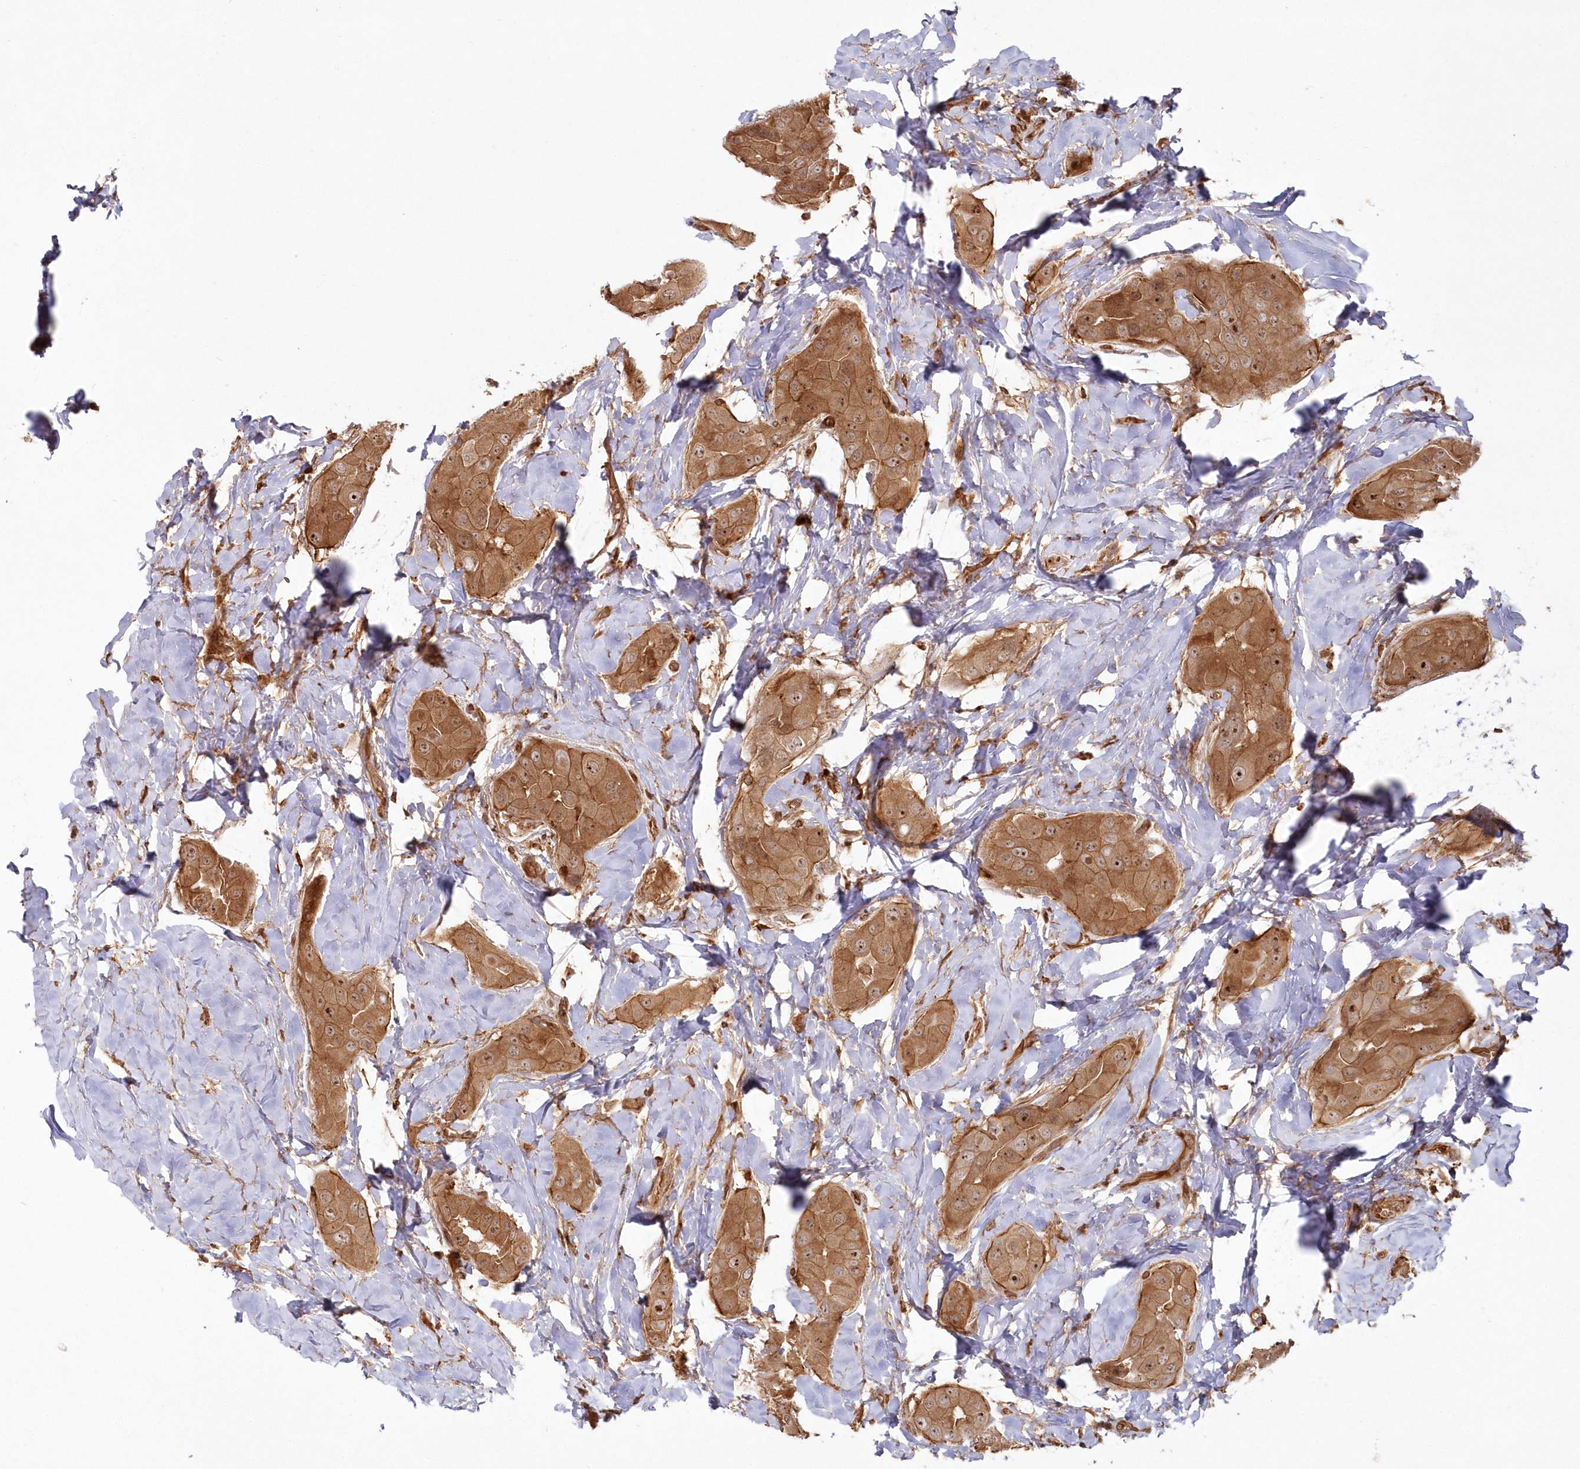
{"staining": {"intensity": "moderate", "quantity": ">75%", "location": "cytoplasmic/membranous,nuclear"}, "tissue": "thyroid cancer", "cell_type": "Tumor cells", "image_type": "cancer", "snomed": [{"axis": "morphology", "description": "Papillary adenocarcinoma, NOS"}, {"axis": "topography", "description": "Thyroid gland"}], "caption": "Immunohistochemical staining of papillary adenocarcinoma (thyroid) reveals moderate cytoplasmic/membranous and nuclear protein expression in approximately >75% of tumor cells. The staining is performed using DAB (3,3'-diaminobenzidine) brown chromogen to label protein expression. The nuclei are counter-stained blue using hematoxylin.", "gene": "RGCC", "patient": {"sex": "male", "age": 33}}